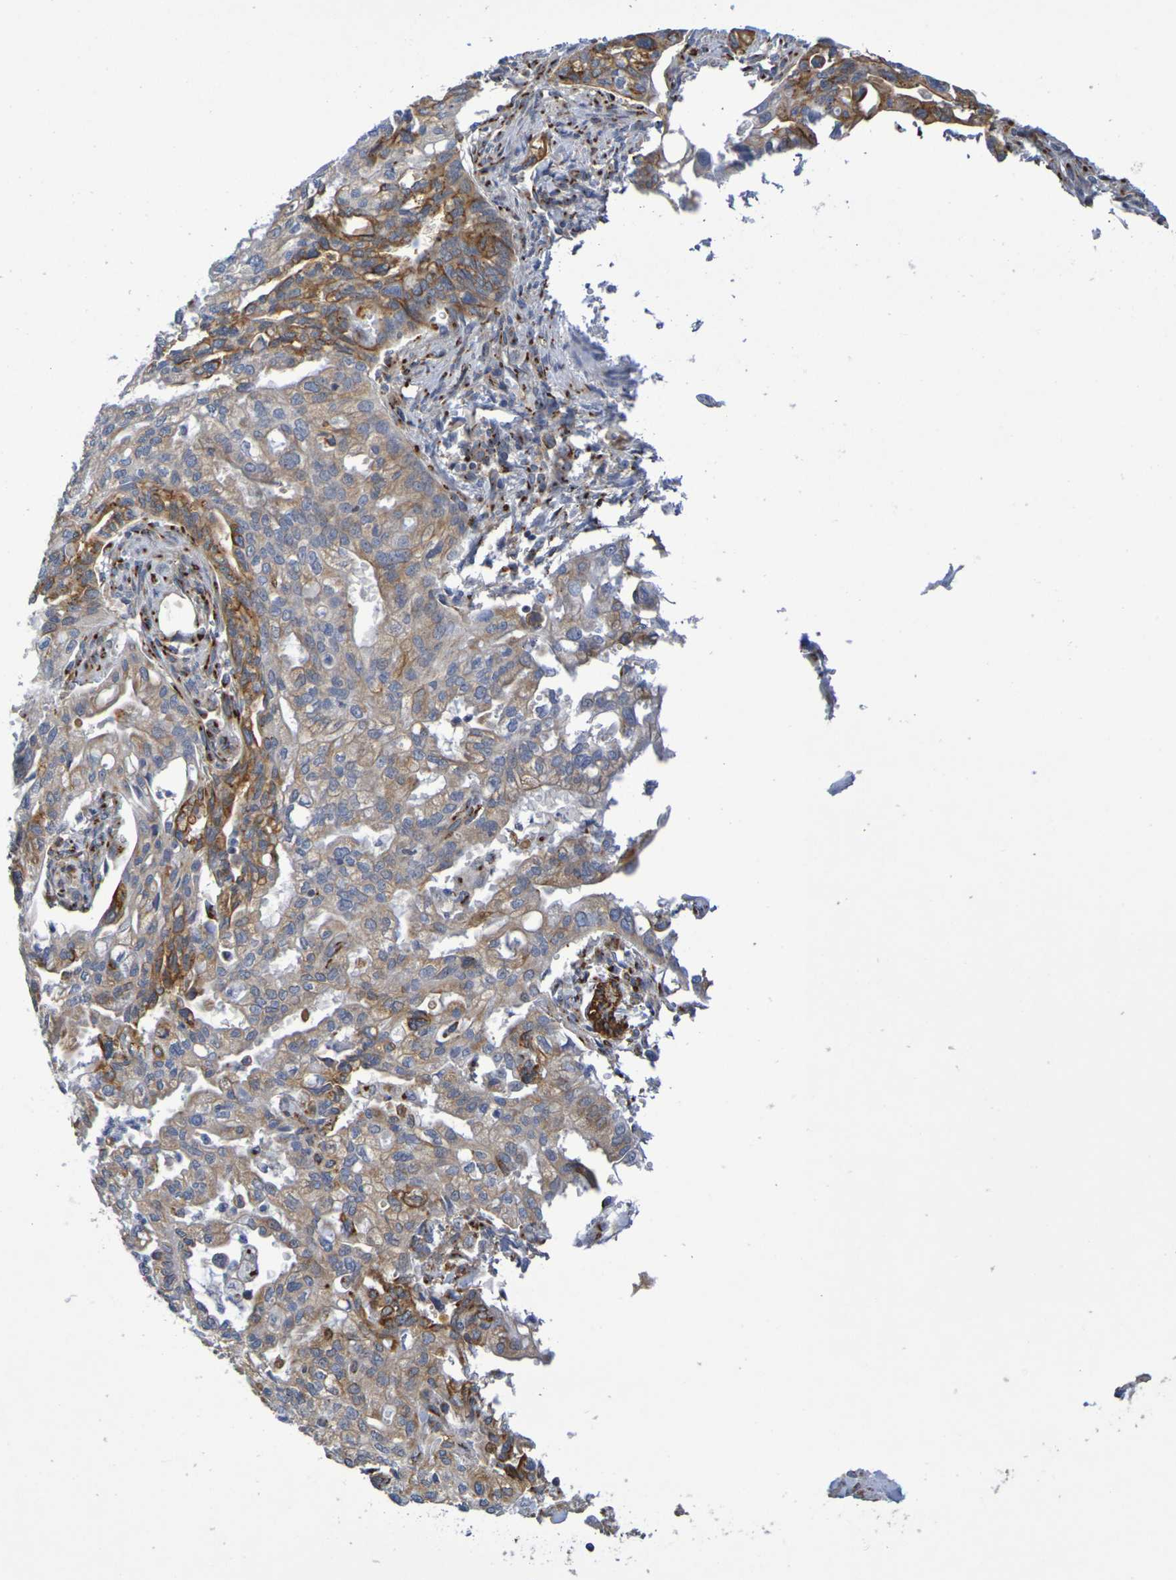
{"staining": {"intensity": "moderate", "quantity": ">75%", "location": "cytoplasmic/membranous"}, "tissue": "pancreatic cancer", "cell_type": "Tumor cells", "image_type": "cancer", "snomed": [{"axis": "morphology", "description": "Normal tissue, NOS"}, {"axis": "topography", "description": "Pancreas"}], "caption": "The image shows a brown stain indicating the presence of a protein in the cytoplasmic/membranous of tumor cells in pancreatic cancer.", "gene": "DCP2", "patient": {"sex": "male", "age": 42}}